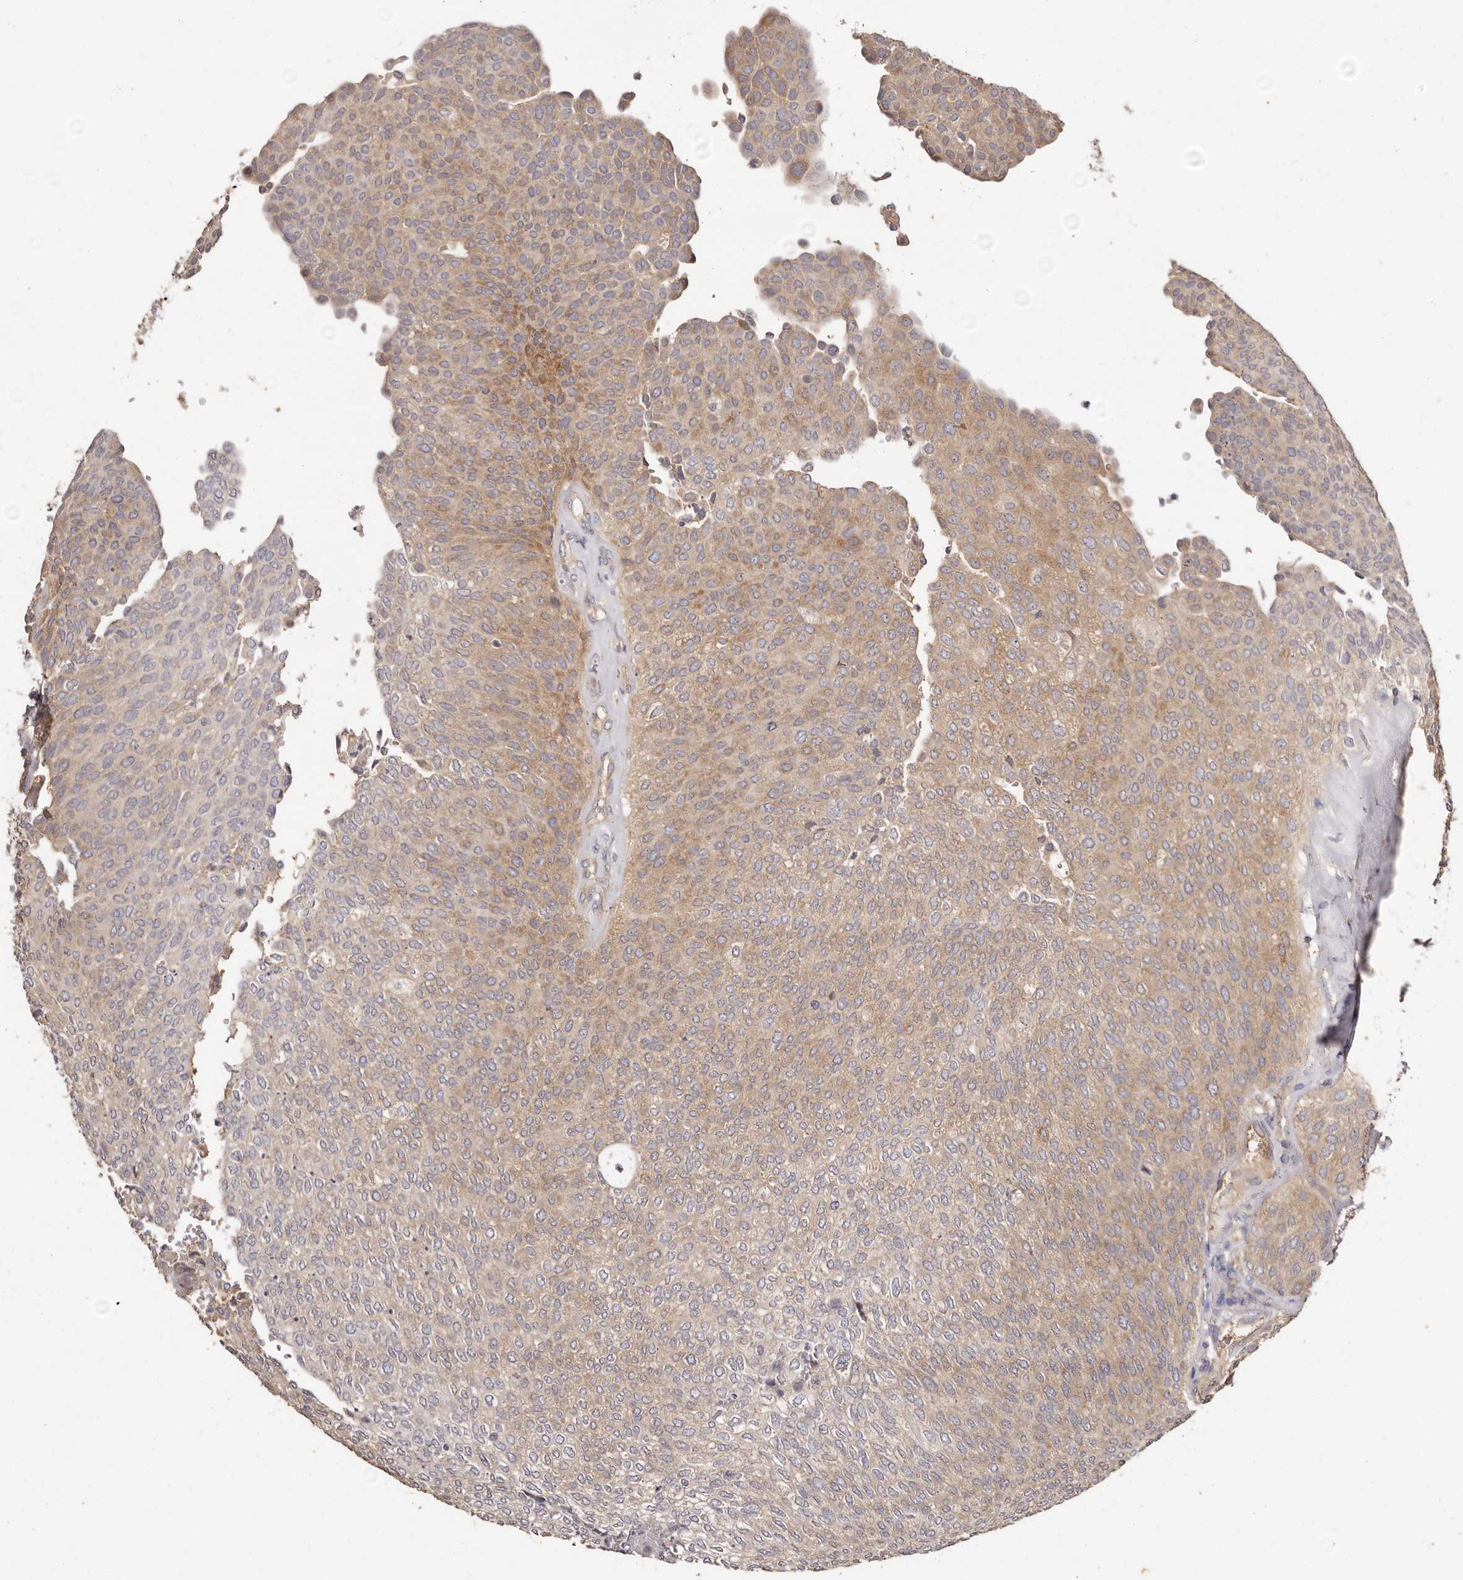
{"staining": {"intensity": "moderate", "quantity": "25%-75%", "location": "cytoplasmic/membranous"}, "tissue": "urothelial cancer", "cell_type": "Tumor cells", "image_type": "cancer", "snomed": [{"axis": "morphology", "description": "Urothelial carcinoma, Low grade"}, {"axis": "topography", "description": "Urinary bladder"}], "caption": "Immunohistochemical staining of urothelial cancer displays moderate cytoplasmic/membranous protein staining in approximately 25%-75% of tumor cells.", "gene": "LTV1", "patient": {"sex": "female", "age": 79}}